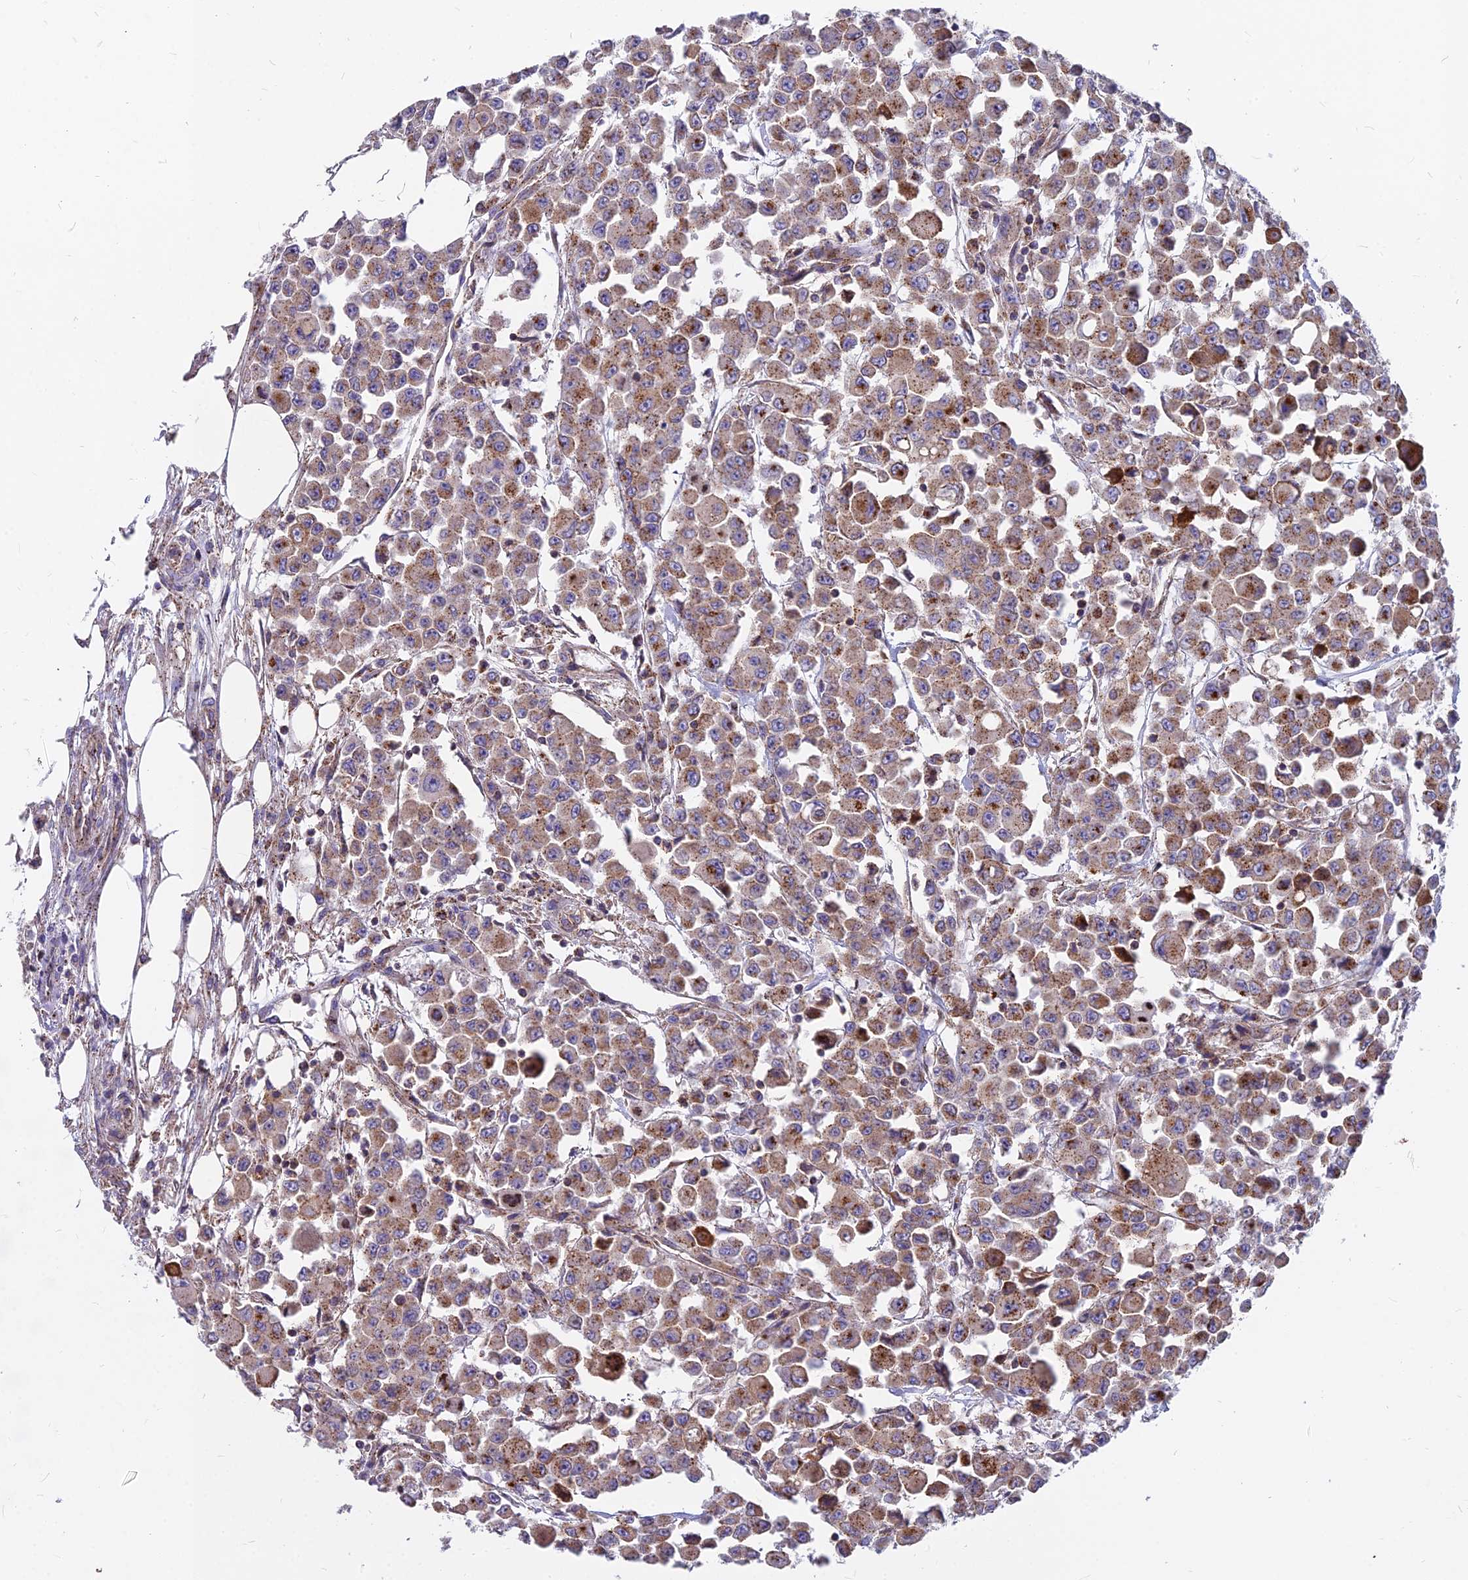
{"staining": {"intensity": "moderate", "quantity": ">75%", "location": "cytoplasmic/membranous"}, "tissue": "colorectal cancer", "cell_type": "Tumor cells", "image_type": "cancer", "snomed": [{"axis": "morphology", "description": "Adenocarcinoma, NOS"}, {"axis": "topography", "description": "Colon"}], "caption": "The image displays a brown stain indicating the presence of a protein in the cytoplasmic/membranous of tumor cells in colorectal cancer.", "gene": "FRMPD1", "patient": {"sex": "male", "age": 51}}